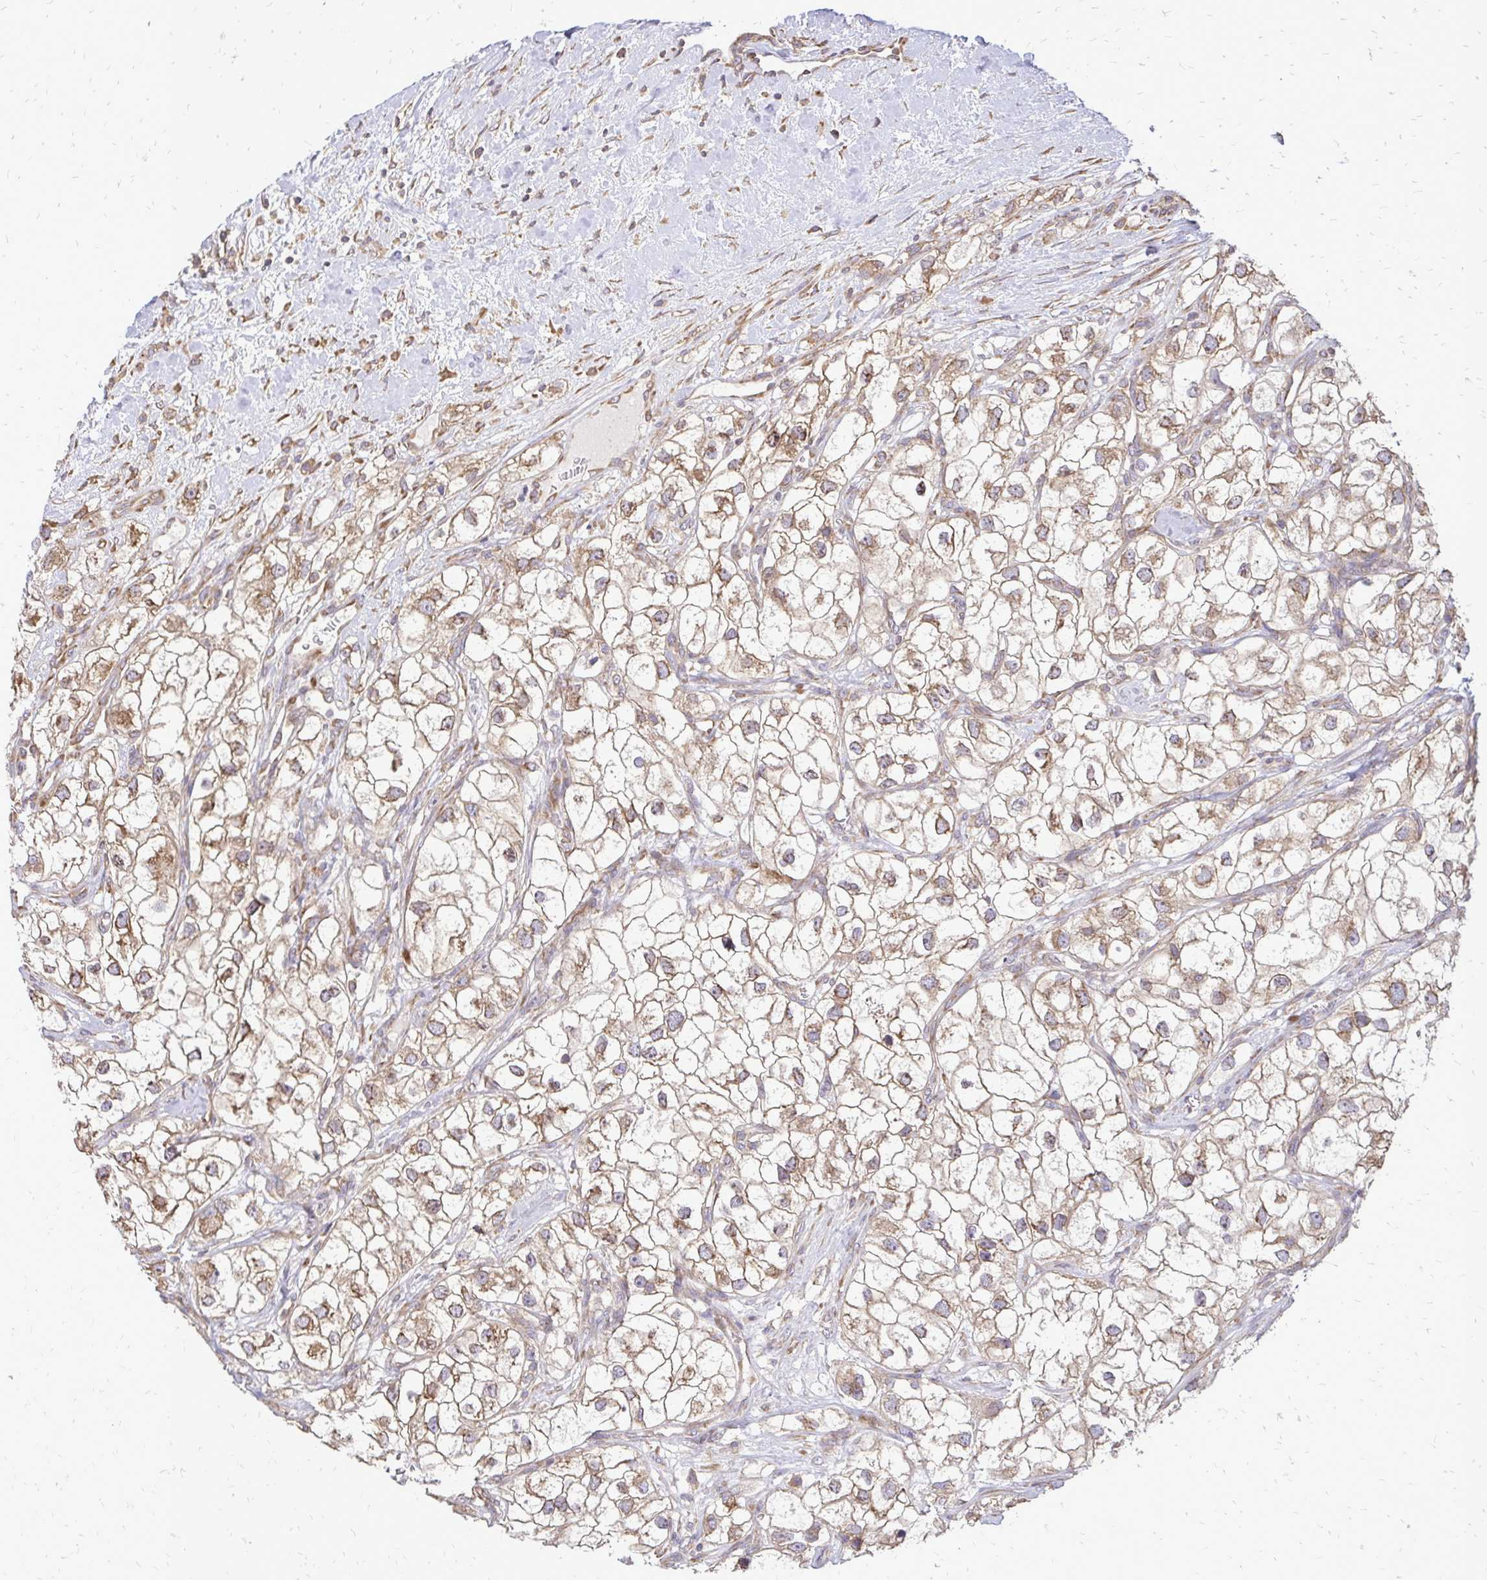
{"staining": {"intensity": "weak", "quantity": ">75%", "location": "cytoplasmic/membranous"}, "tissue": "renal cancer", "cell_type": "Tumor cells", "image_type": "cancer", "snomed": [{"axis": "morphology", "description": "Adenocarcinoma, NOS"}, {"axis": "topography", "description": "Kidney"}], "caption": "An immunohistochemistry micrograph of tumor tissue is shown. Protein staining in brown labels weak cytoplasmic/membranous positivity in renal cancer within tumor cells.", "gene": "RPS3", "patient": {"sex": "male", "age": 59}}